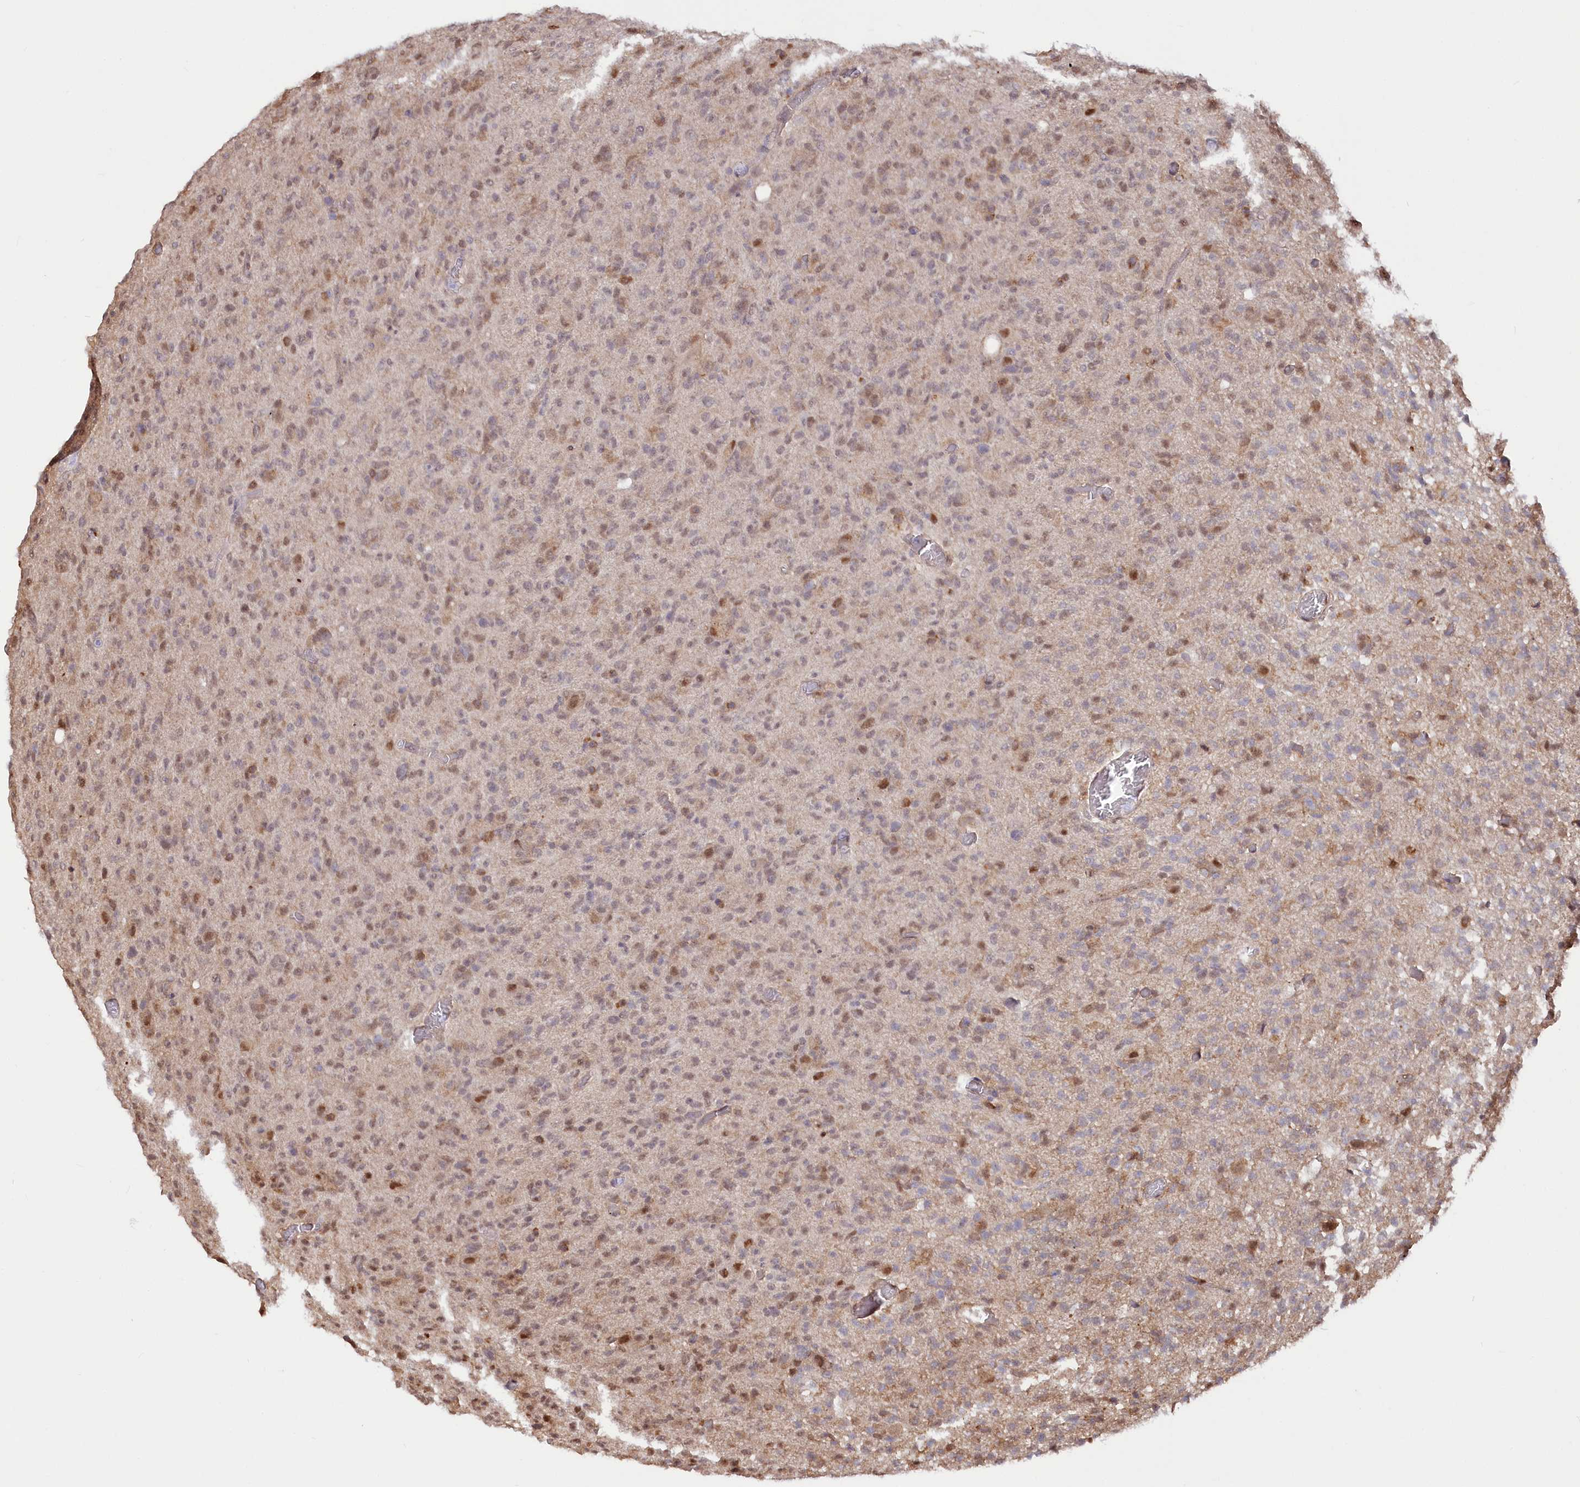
{"staining": {"intensity": "moderate", "quantity": "<25%", "location": "cytoplasmic/membranous,nuclear"}, "tissue": "glioma", "cell_type": "Tumor cells", "image_type": "cancer", "snomed": [{"axis": "morphology", "description": "Glioma, malignant, High grade"}, {"axis": "topography", "description": "Brain"}], "caption": "Malignant high-grade glioma tissue reveals moderate cytoplasmic/membranous and nuclear staining in approximately <25% of tumor cells", "gene": "PSMA1", "patient": {"sex": "female", "age": 57}}